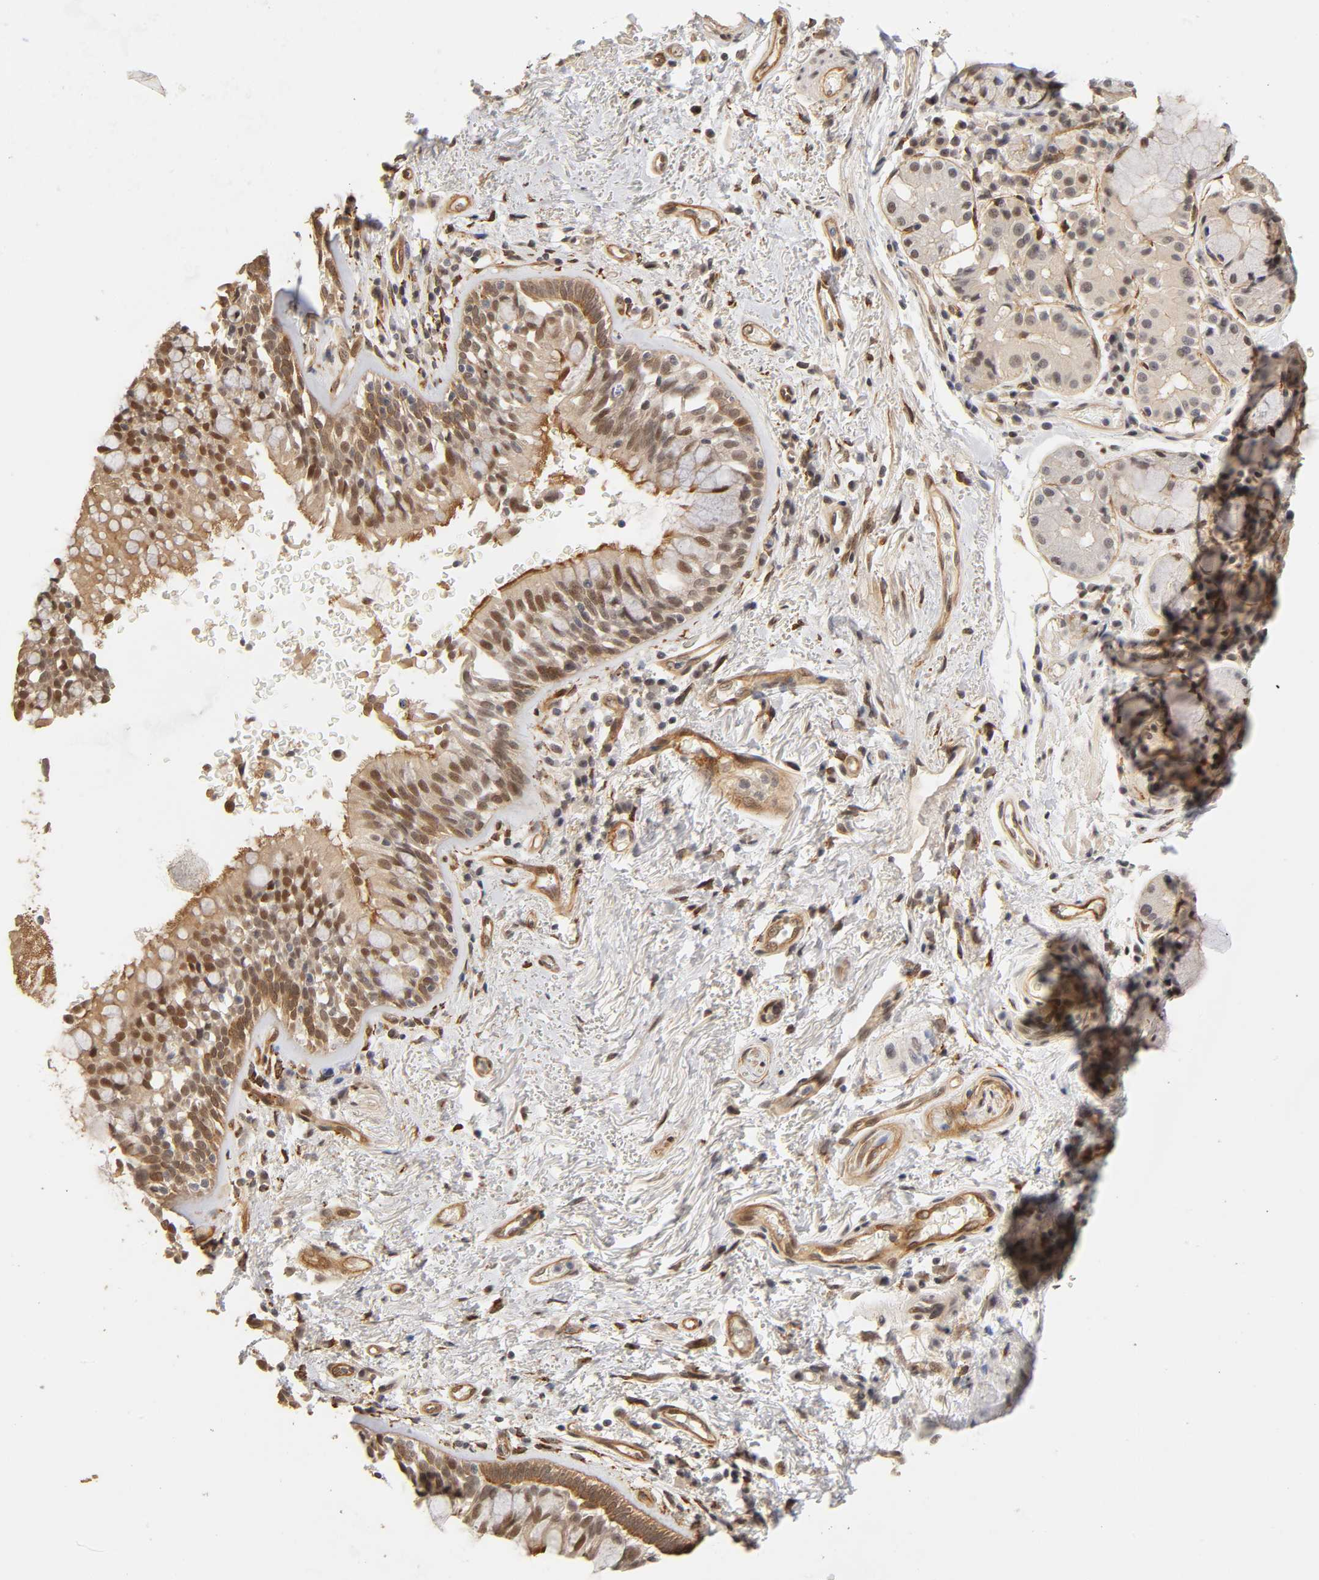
{"staining": {"intensity": "moderate", "quantity": "25%-75%", "location": "cytoplasmic/membranous,nuclear"}, "tissue": "bronchus", "cell_type": "Respiratory epithelial cells", "image_type": "normal", "snomed": [{"axis": "morphology", "description": "Normal tissue, NOS"}, {"axis": "morphology", "description": "Adenocarcinoma, NOS"}, {"axis": "topography", "description": "Bronchus"}, {"axis": "topography", "description": "Lung"}], "caption": "High-magnification brightfield microscopy of unremarkable bronchus stained with DAB (brown) and counterstained with hematoxylin (blue). respiratory epithelial cells exhibit moderate cytoplasmic/membranous,nuclear expression is present in about25%-75% of cells. (DAB IHC with brightfield microscopy, high magnification).", "gene": "LAMB1", "patient": {"sex": "male", "age": 71}}